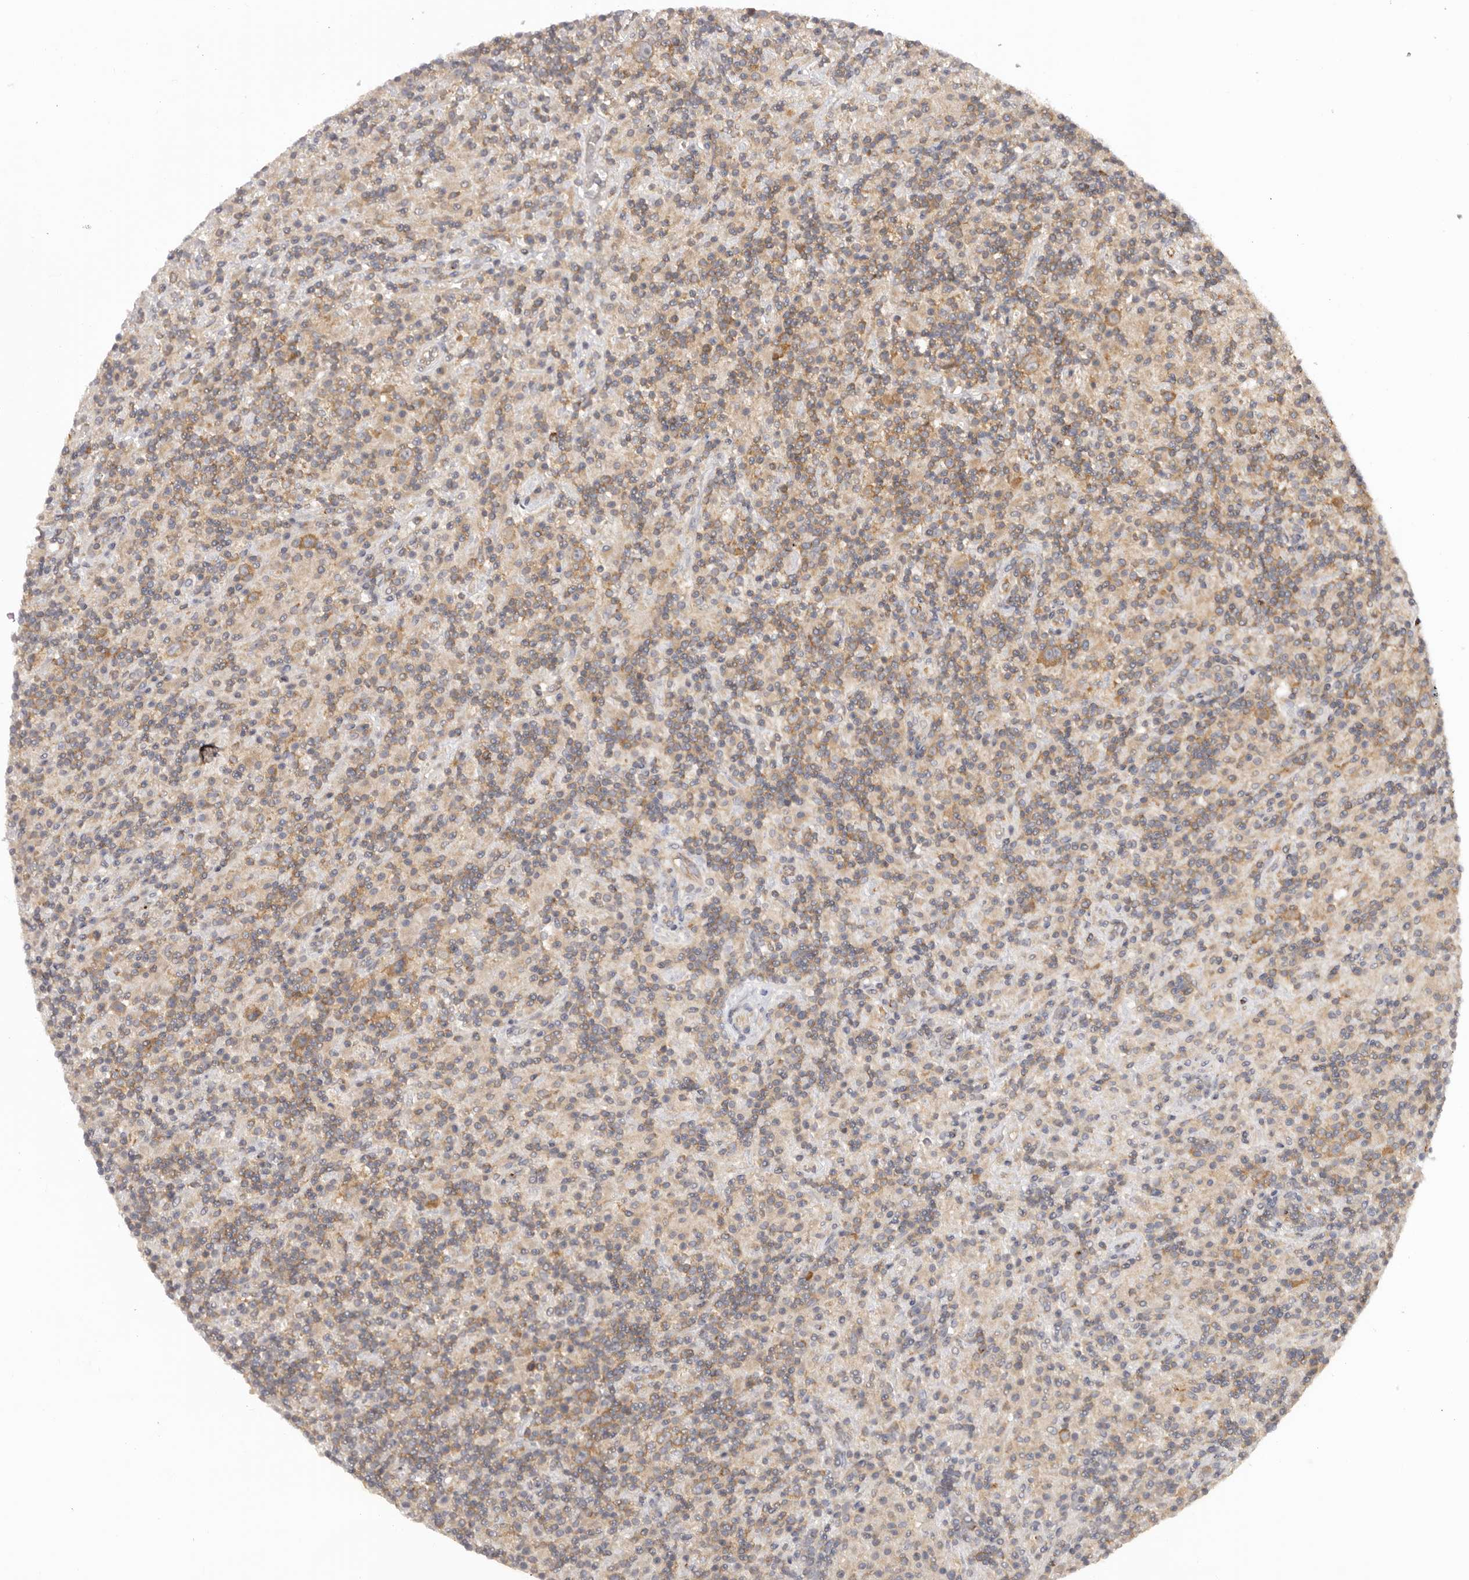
{"staining": {"intensity": "moderate", "quantity": ">75%", "location": "cytoplasmic/membranous"}, "tissue": "lymphoma", "cell_type": "Tumor cells", "image_type": "cancer", "snomed": [{"axis": "morphology", "description": "Hodgkin's disease, NOS"}, {"axis": "topography", "description": "Lymph node"}], "caption": "The immunohistochemical stain labels moderate cytoplasmic/membranous positivity in tumor cells of Hodgkin's disease tissue.", "gene": "EEF1E1", "patient": {"sex": "male", "age": 70}}